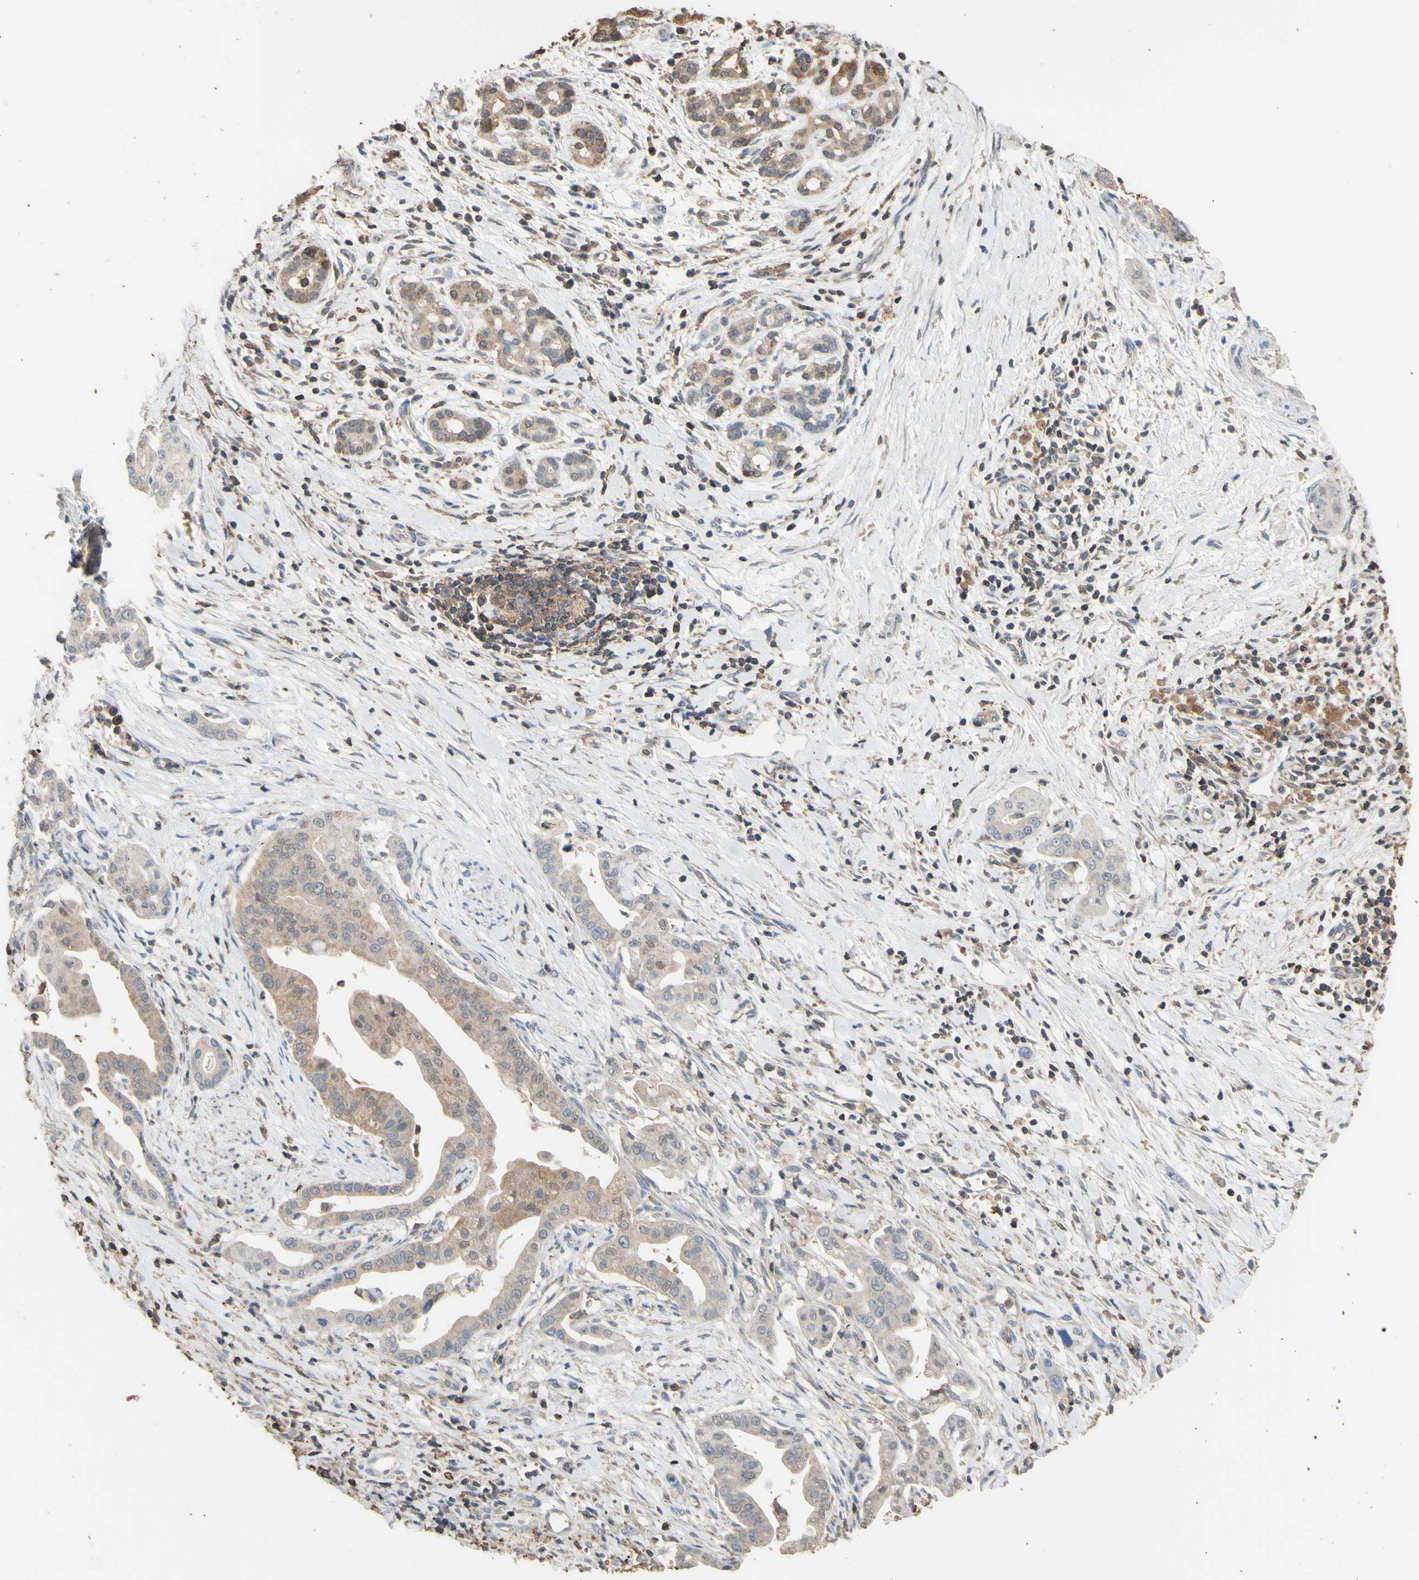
{"staining": {"intensity": "weak", "quantity": ">75%", "location": "cytoplasmic/membranous"}, "tissue": "pancreatic cancer", "cell_type": "Tumor cells", "image_type": "cancer", "snomed": [{"axis": "morphology", "description": "Adenocarcinoma, NOS"}, {"axis": "topography", "description": "Pancreas"}], "caption": "Immunohistochemistry of pancreatic cancer demonstrates low levels of weak cytoplasmic/membranous positivity in about >75% of tumor cells.", "gene": "ALDH9A1", "patient": {"sex": "female", "age": 75}}